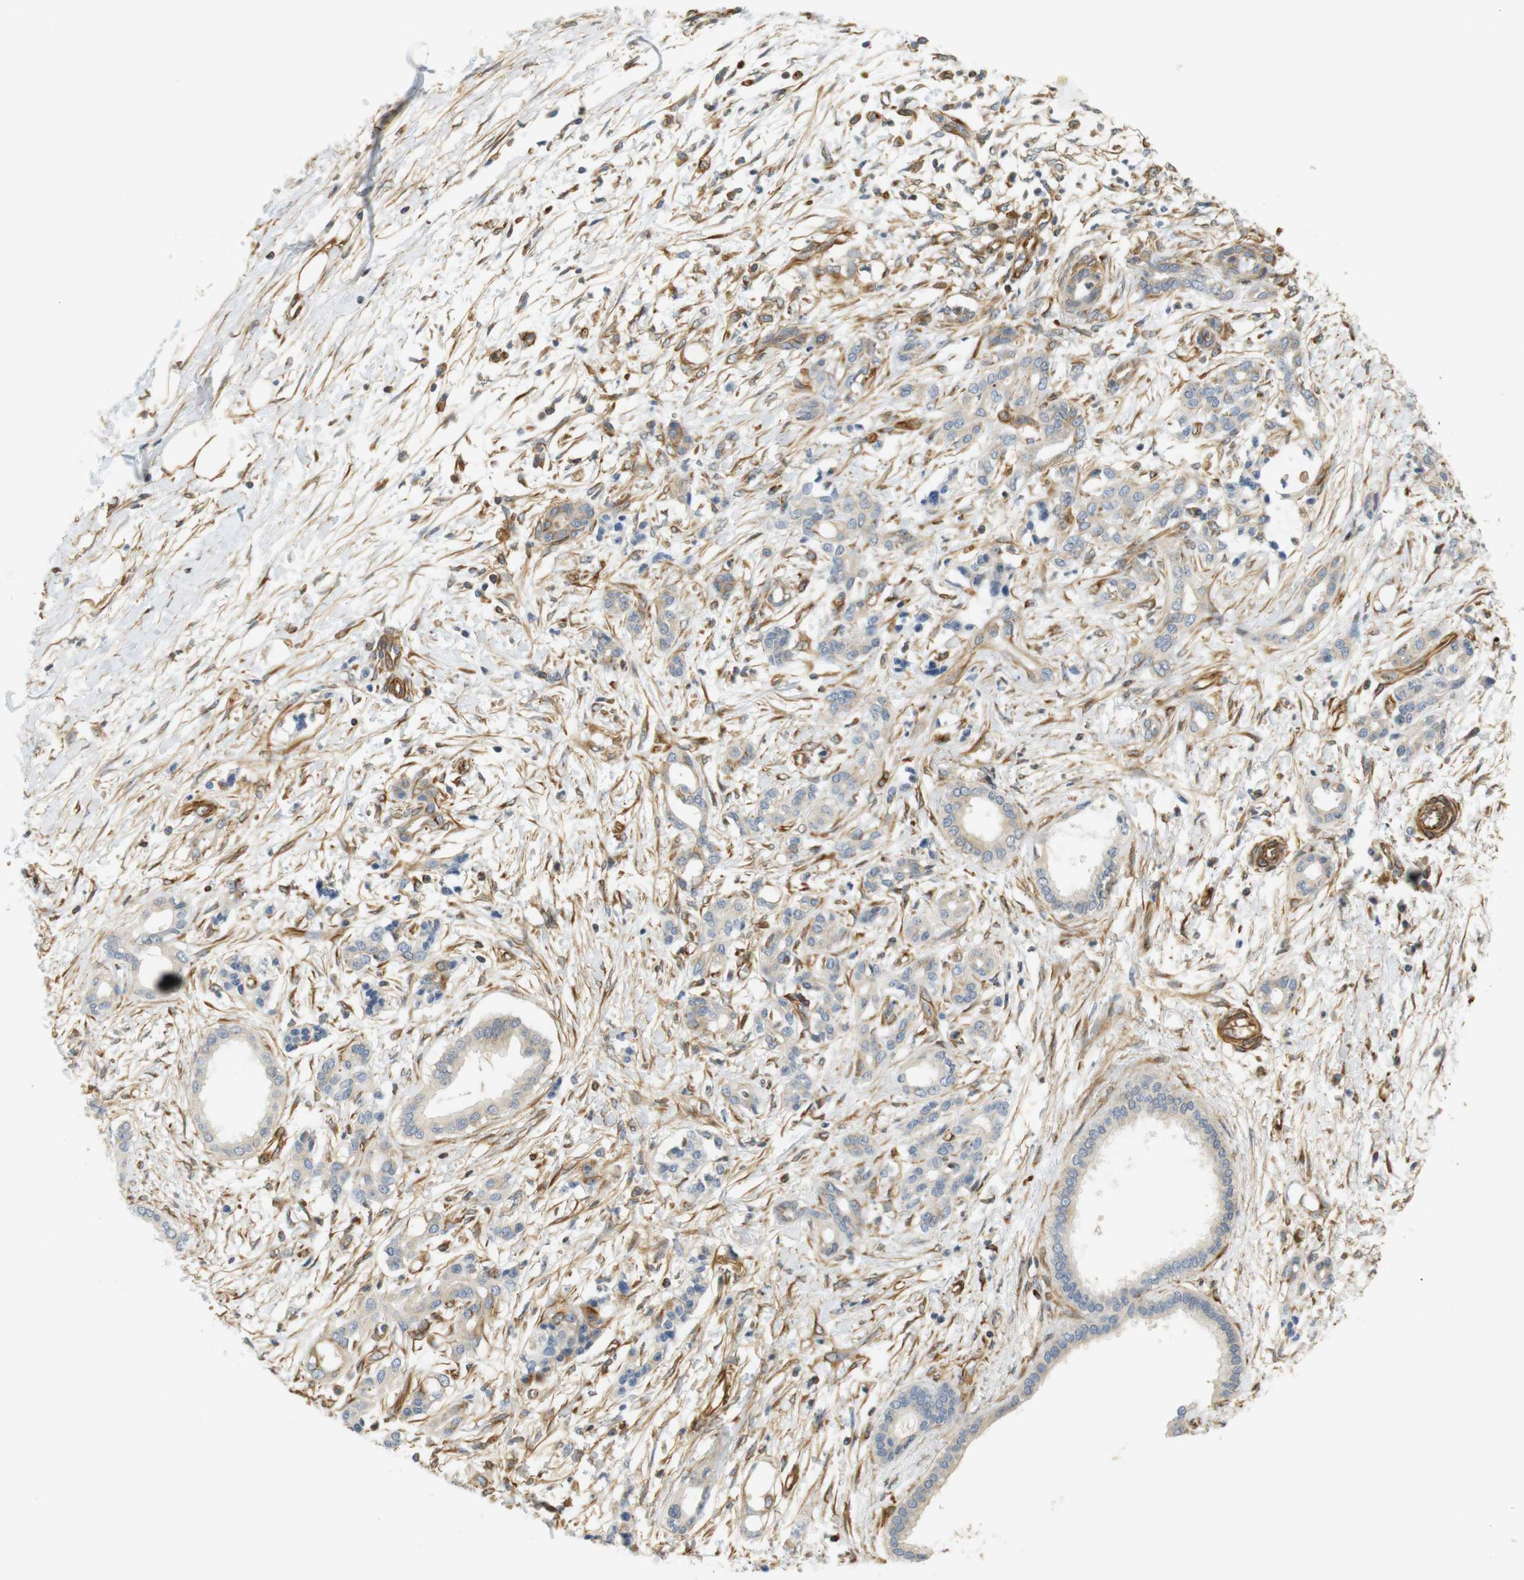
{"staining": {"intensity": "negative", "quantity": "none", "location": "none"}, "tissue": "pancreatic cancer", "cell_type": "Tumor cells", "image_type": "cancer", "snomed": [{"axis": "morphology", "description": "Adenocarcinoma, NOS"}, {"axis": "topography", "description": "Pancreas"}], "caption": "A high-resolution photomicrograph shows immunohistochemistry staining of adenocarcinoma (pancreatic), which exhibits no significant staining in tumor cells.", "gene": "CYTH3", "patient": {"sex": "male", "age": 56}}